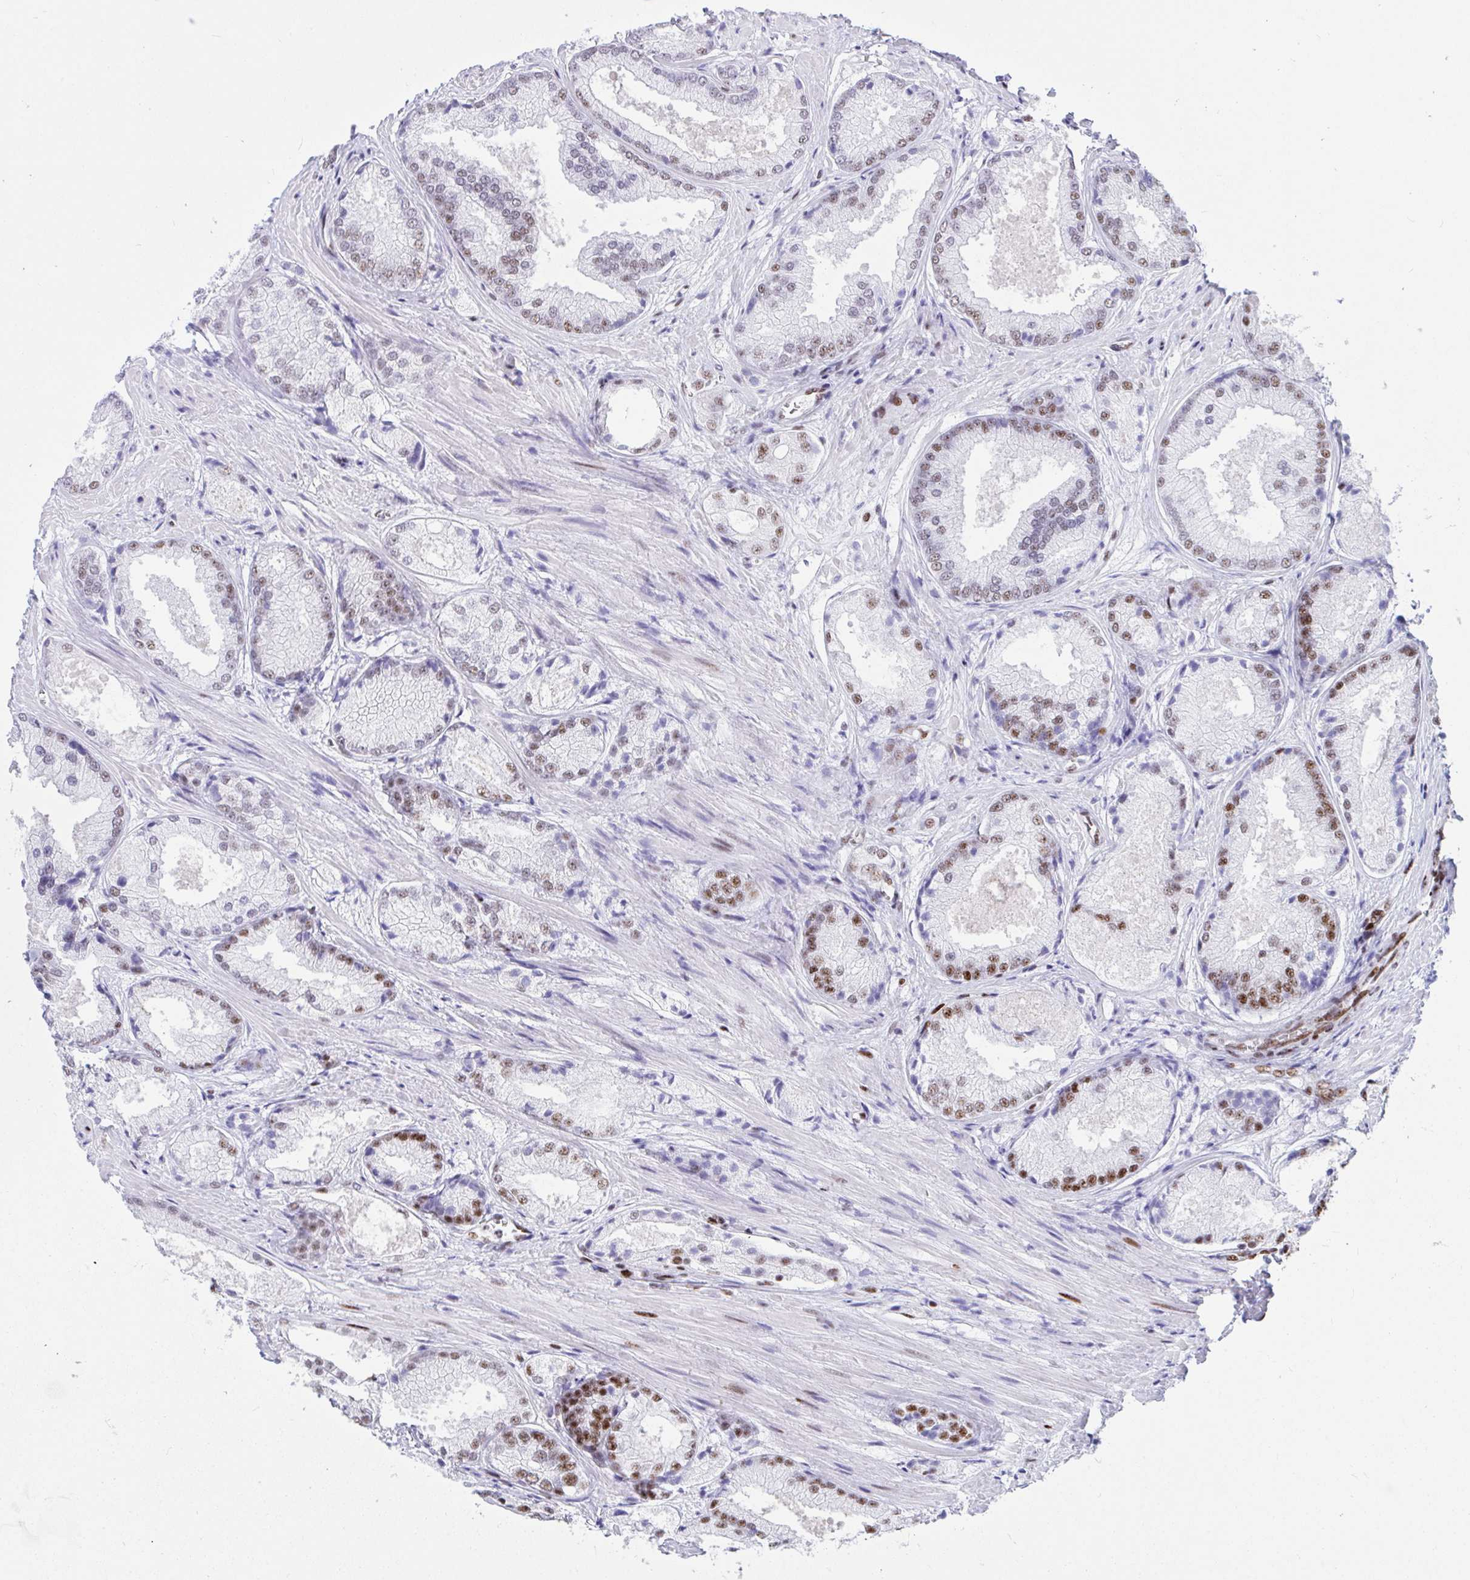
{"staining": {"intensity": "moderate", "quantity": "25%-75%", "location": "nuclear"}, "tissue": "prostate cancer", "cell_type": "Tumor cells", "image_type": "cancer", "snomed": [{"axis": "morphology", "description": "Adenocarcinoma, High grade"}, {"axis": "topography", "description": "Prostate"}], "caption": "Brown immunohistochemical staining in human high-grade adenocarcinoma (prostate) reveals moderate nuclear staining in approximately 25%-75% of tumor cells. The protein of interest is shown in brown color, while the nuclei are stained blue.", "gene": "IKZF2", "patient": {"sex": "male", "age": 68}}